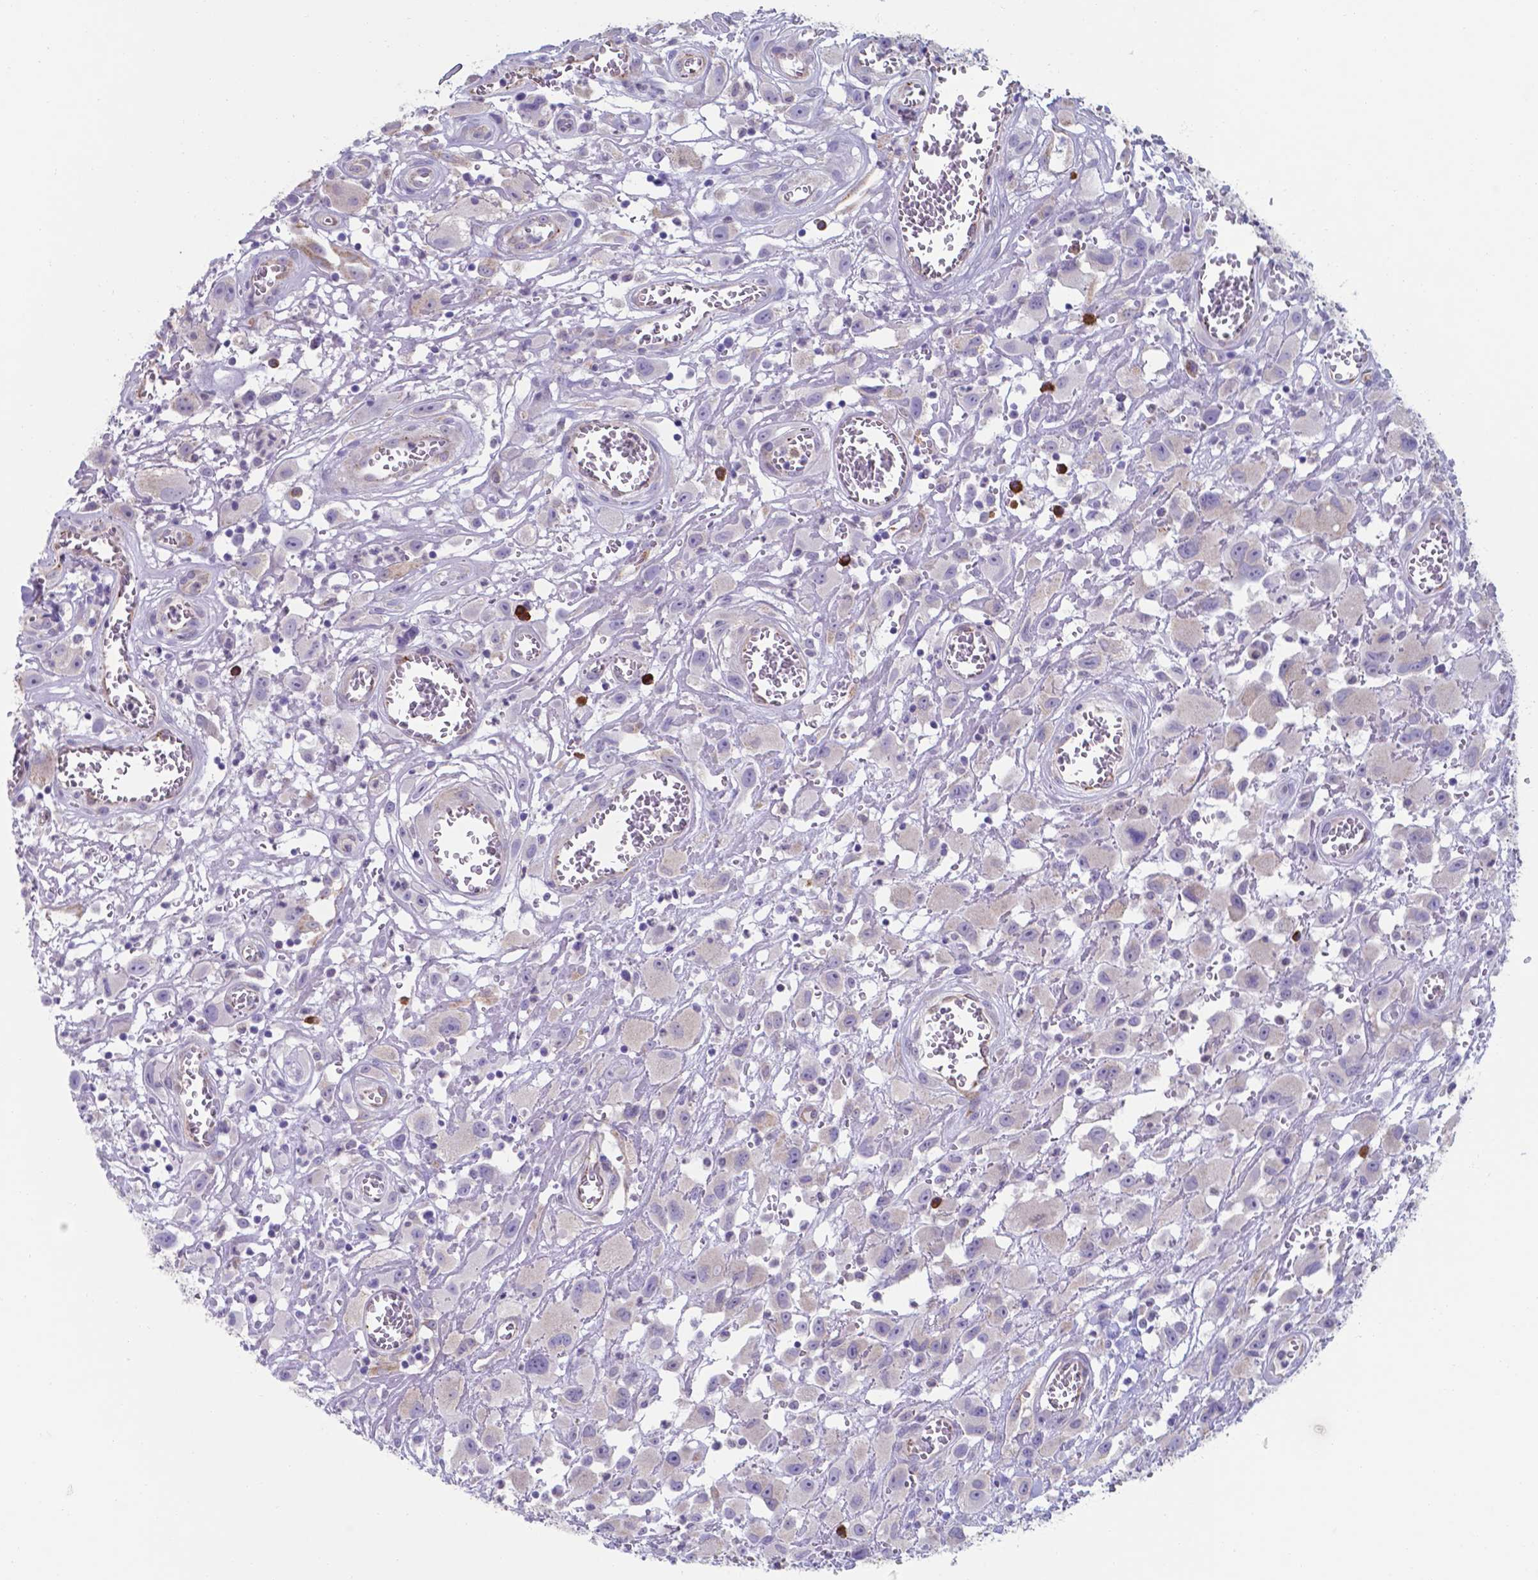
{"staining": {"intensity": "negative", "quantity": "none", "location": "none"}, "tissue": "head and neck cancer", "cell_type": "Tumor cells", "image_type": "cancer", "snomed": [{"axis": "morphology", "description": "Squamous cell carcinoma, NOS"}, {"axis": "morphology", "description": "Squamous cell carcinoma, metastatic, NOS"}, {"axis": "topography", "description": "Oral tissue"}, {"axis": "topography", "description": "Head-Neck"}], "caption": "The IHC photomicrograph has no significant staining in tumor cells of head and neck cancer (squamous cell carcinoma) tissue.", "gene": "UBE2J1", "patient": {"sex": "female", "age": 85}}